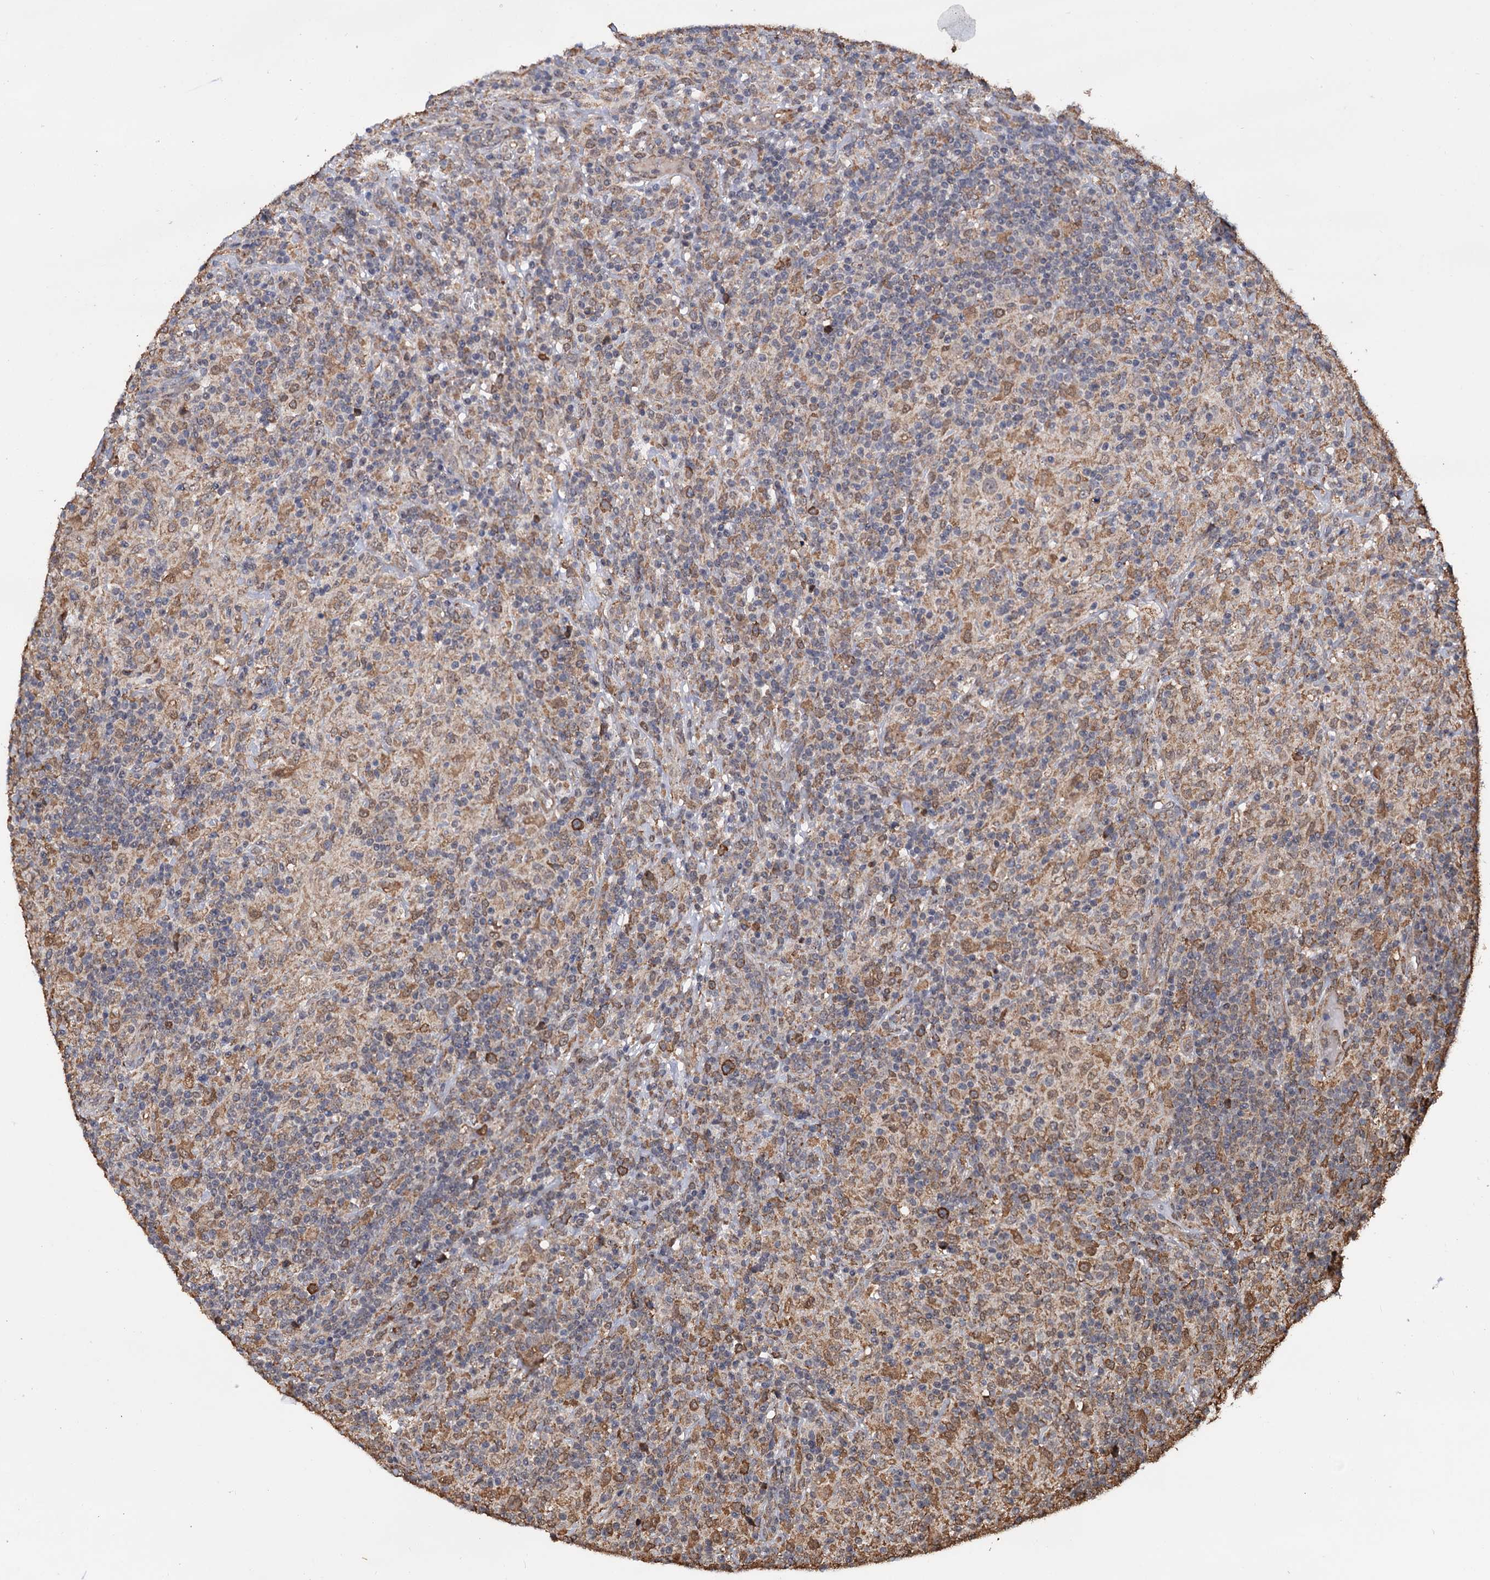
{"staining": {"intensity": "negative", "quantity": "none", "location": "none"}, "tissue": "lymphoma", "cell_type": "Tumor cells", "image_type": "cancer", "snomed": [{"axis": "morphology", "description": "Hodgkin's disease, NOS"}, {"axis": "topography", "description": "Lymph node"}], "caption": "An immunohistochemistry (IHC) histopathology image of lymphoma is shown. There is no staining in tumor cells of lymphoma.", "gene": "TBC1D12", "patient": {"sex": "male", "age": 70}}